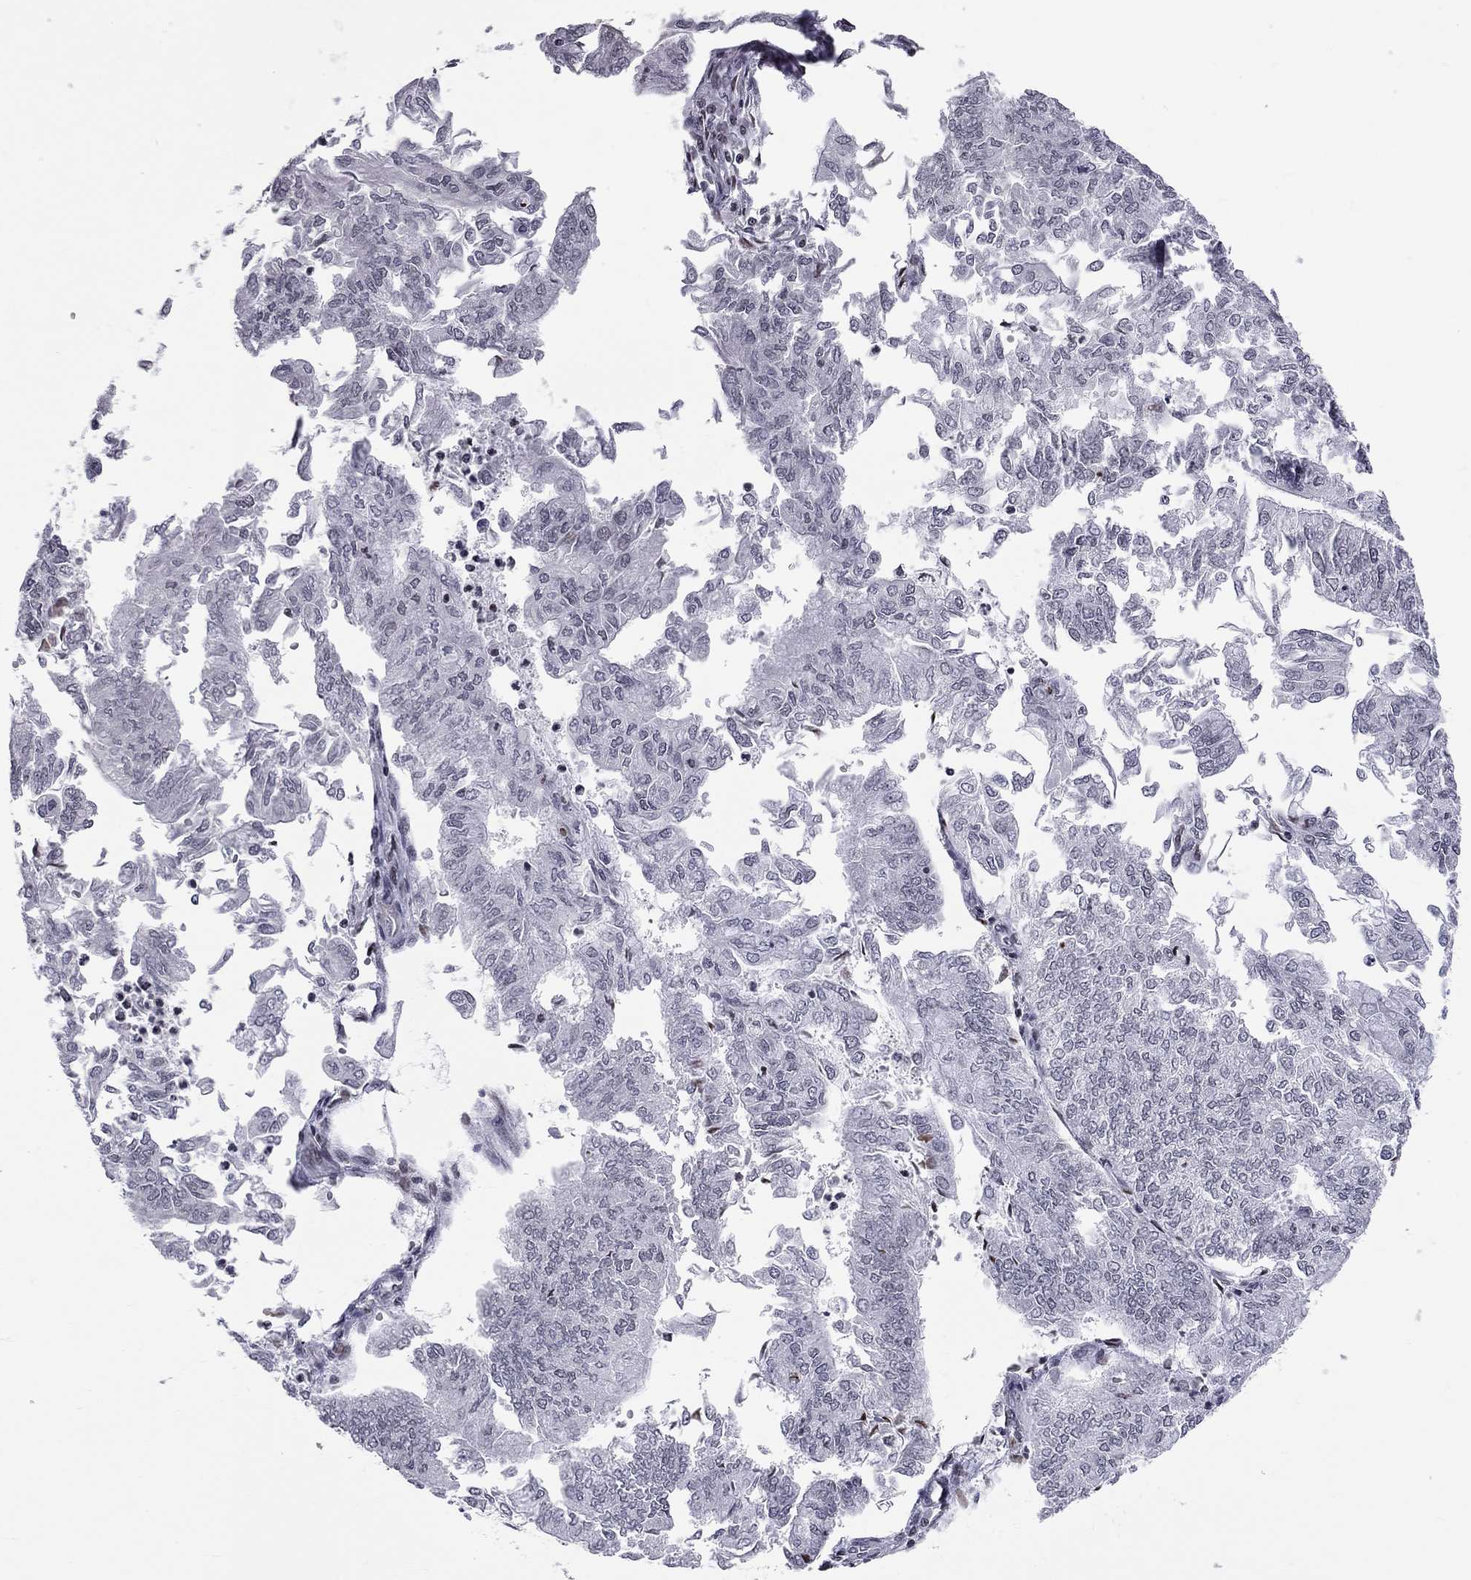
{"staining": {"intensity": "negative", "quantity": "none", "location": "none"}, "tissue": "endometrial cancer", "cell_type": "Tumor cells", "image_type": "cancer", "snomed": [{"axis": "morphology", "description": "Adenocarcinoma, NOS"}, {"axis": "topography", "description": "Endometrium"}], "caption": "Tumor cells show no significant protein positivity in adenocarcinoma (endometrial).", "gene": "MTNR1B", "patient": {"sex": "female", "age": 59}}